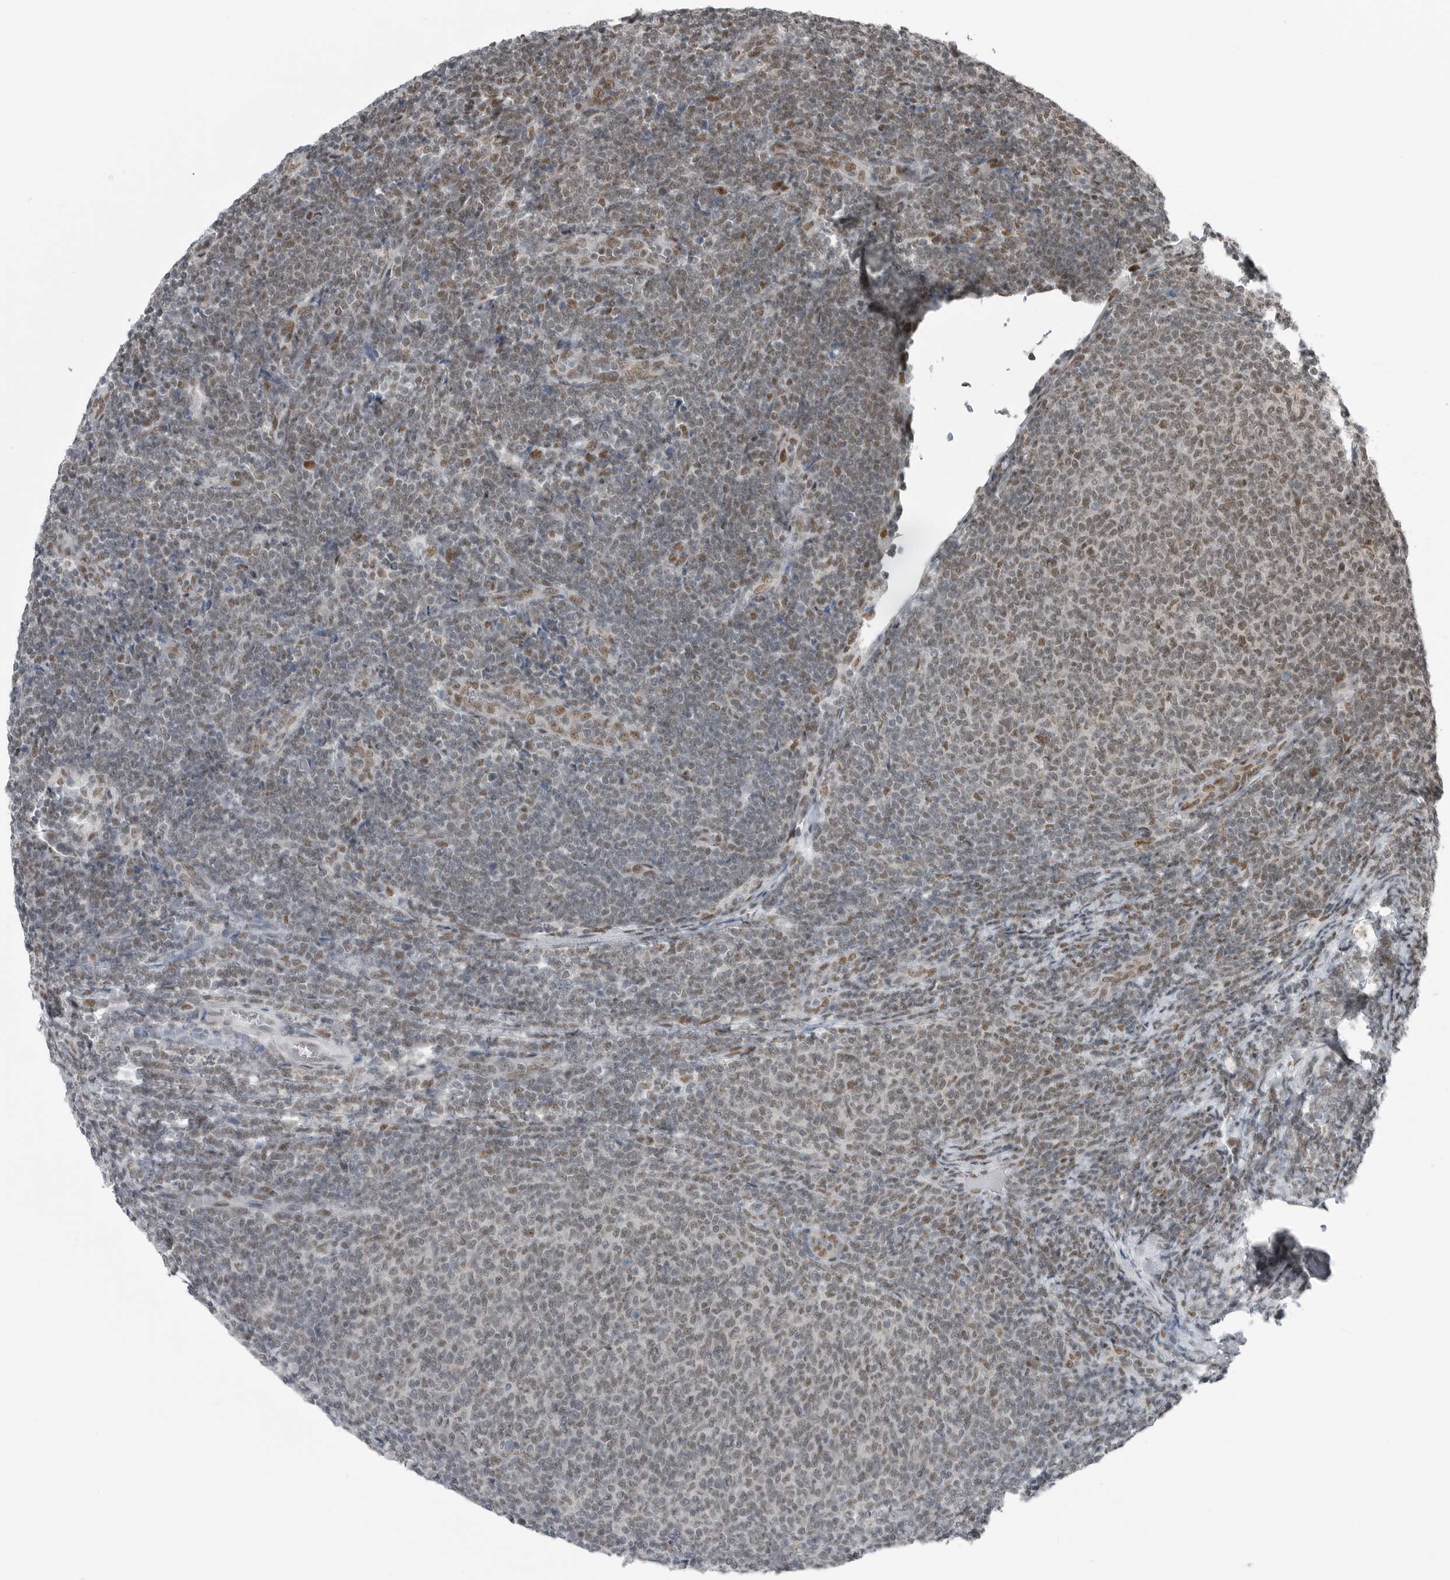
{"staining": {"intensity": "weak", "quantity": "25%-75%", "location": "nuclear"}, "tissue": "lymphoma", "cell_type": "Tumor cells", "image_type": "cancer", "snomed": [{"axis": "morphology", "description": "Malignant lymphoma, non-Hodgkin's type, Low grade"}, {"axis": "topography", "description": "Lymph node"}], "caption": "A micrograph showing weak nuclear positivity in approximately 25%-75% of tumor cells in low-grade malignant lymphoma, non-Hodgkin's type, as visualized by brown immunohistochemical staining.", "gene": "BLZF1", "patient": {"sex": "male", "age": 66}}